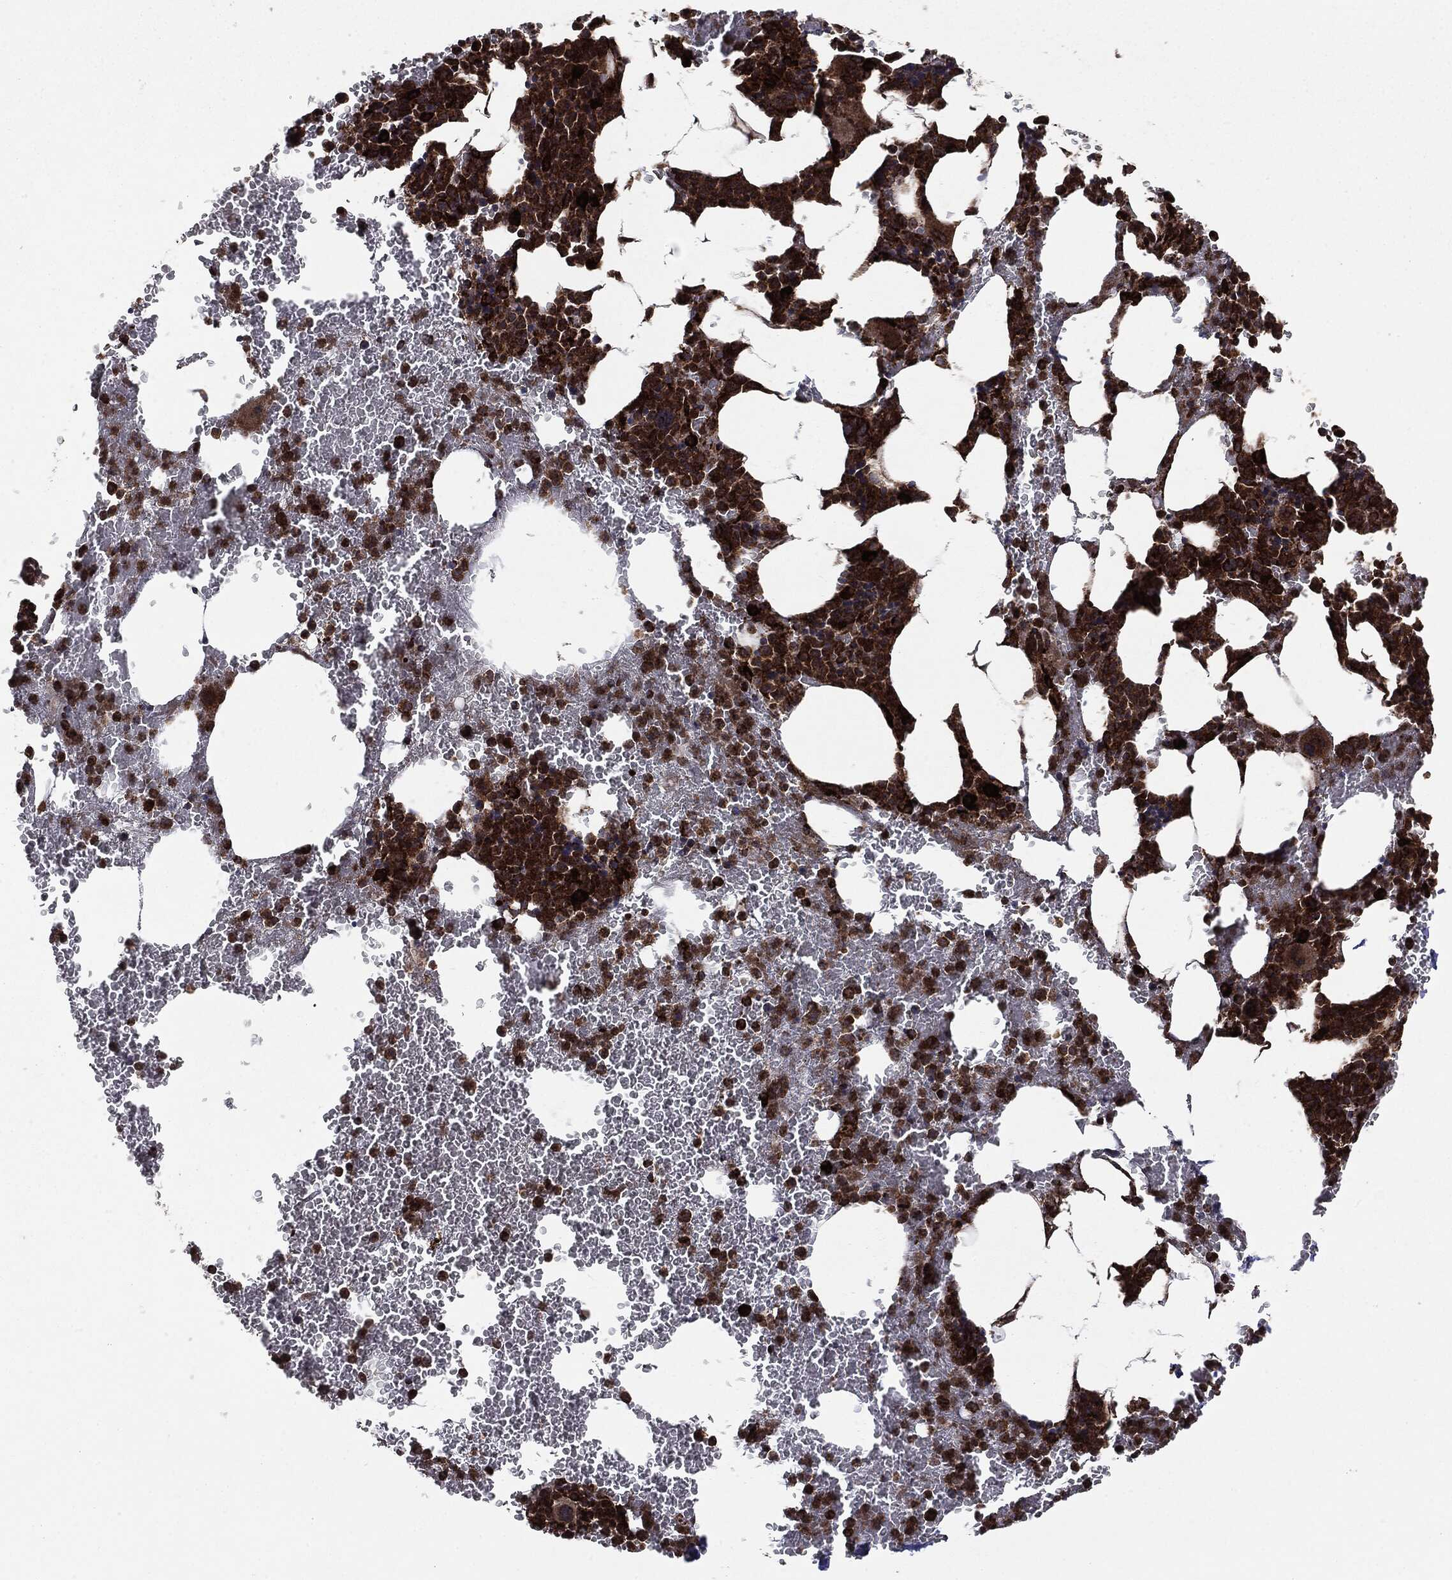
{"staining": {"intensity": "strong", "quantity": ">75%", "location": "cytoplasmic/membranous"}, "tissue": "bone marrow", "cell_type": "Hematopoietic cells", "image_type": "normal", "snomed": [{"axis": "morphology", "description": "Normal tissue, NOS"}, {"axis": "topography", "description": "Bone marrow"}], "caption": "IHC micrograph of unremarkable bone marrow stained for a protein (brown), which displays high levels of strong cytoplasmic/membranous expression in approximately >75% of hematopoietic cells.", "gene": "MAP2K1", "patient": {"sex": "male", "age": 91}}